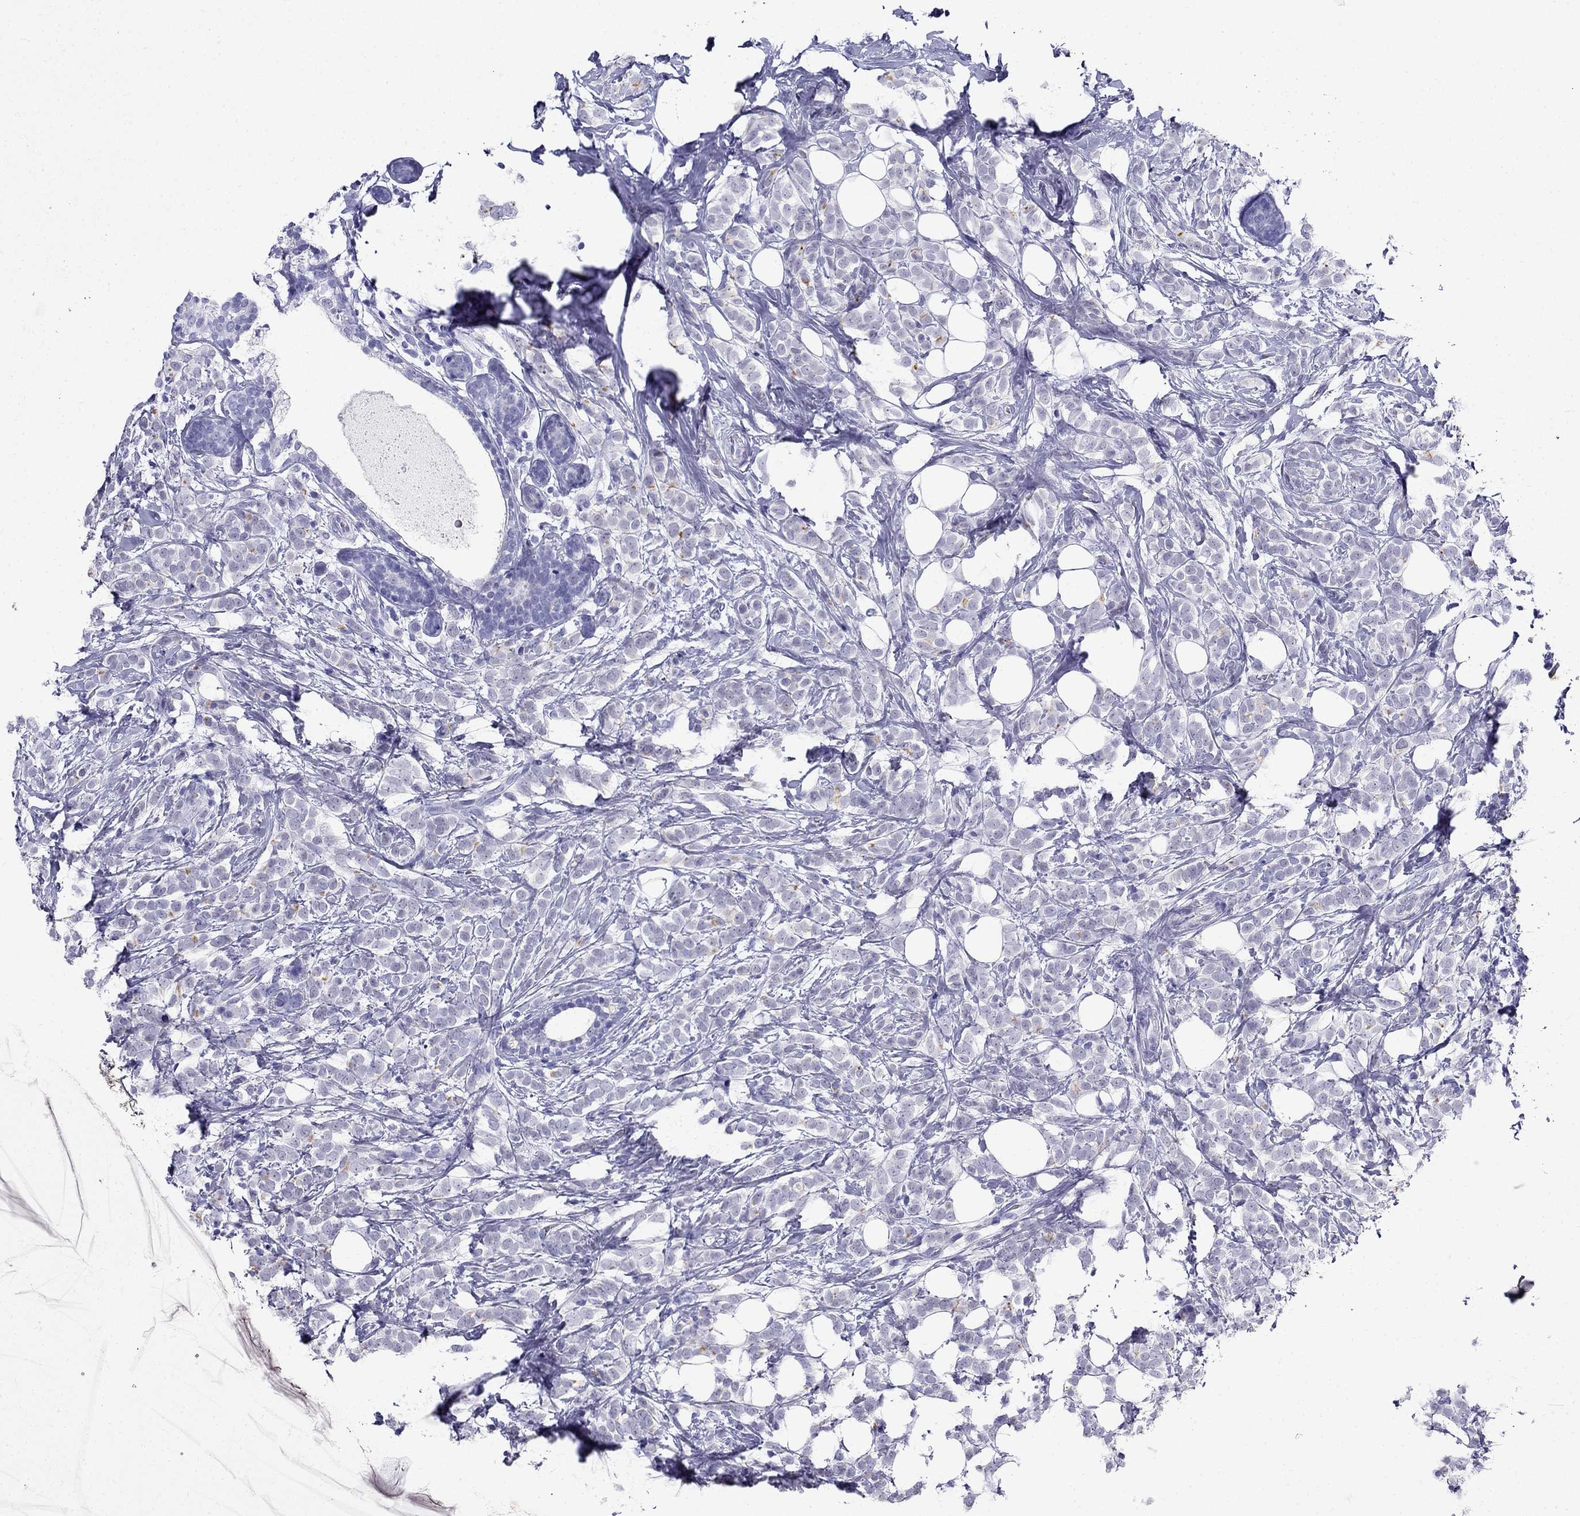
{"staining": {"intensity": "negative", "quantity": "none", "location": "none"}, "tissue": "breast cancer", "cell_type": "Tumor cells", "image_type": "cancer", "snomed": [{"axis": "morphology", "description": "Lobular carcinoma"}, {"axis": "topography", "description": "Breast"}], "caption": "Micrograph shows no protein expression in tumor cells of lobular carcinoma (breast) tissue.", "gene": "PPP1R36", "patient": {"sex": "female", "age": 49}}